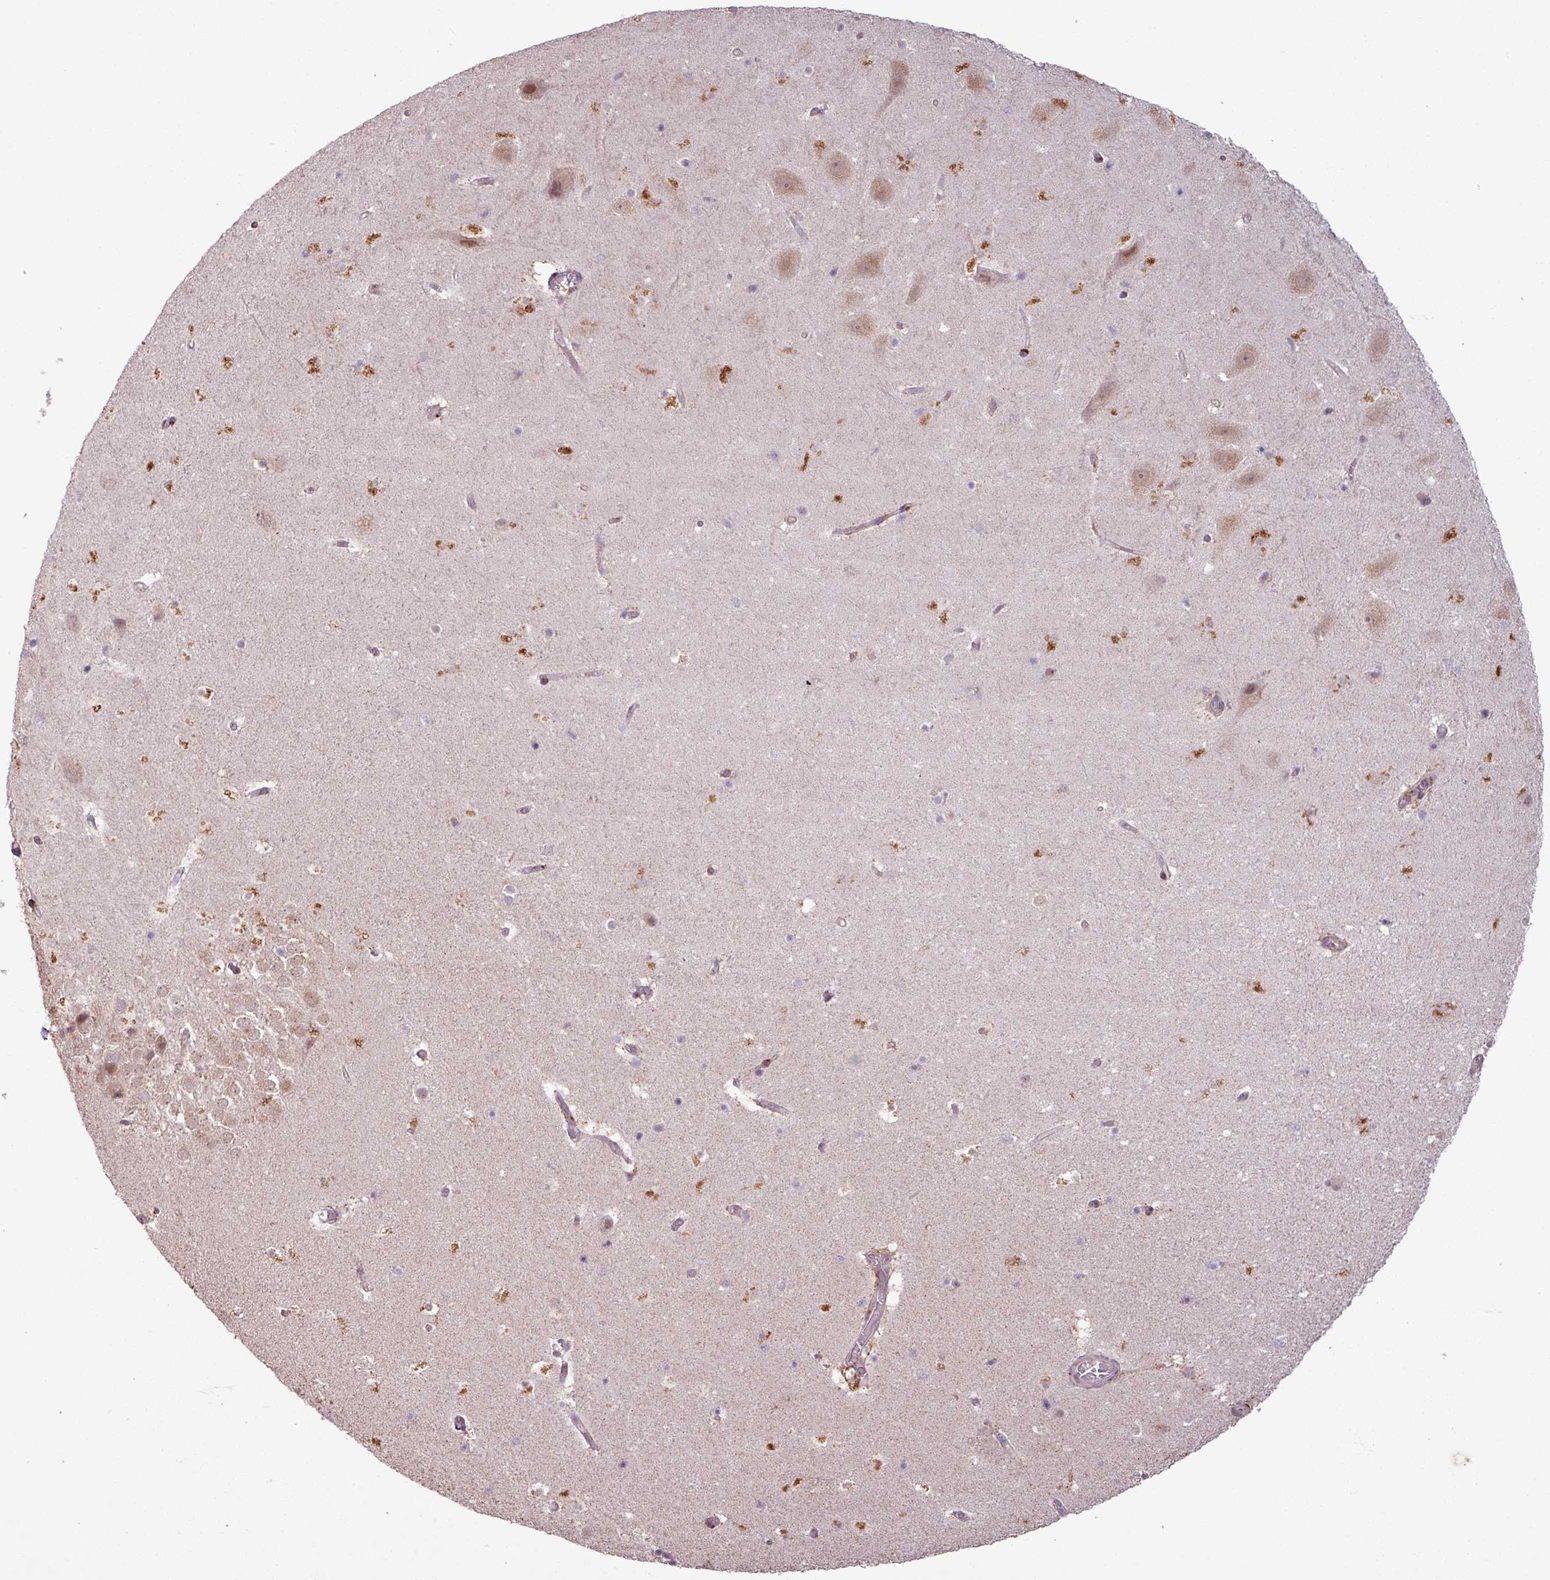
{"staining": {"intensity": "moderate", "quantity": "<25%", "location": "cytoplasmic/membranous"}, "tissue": "hippocampus", "cell_type": "Glial cells", "image_type": "normal", "snomed": [{"axis": "morphology", "description": "Normal tissue, NOS"}, {"axis": "topography", "description": "Hippocampus"}], "caption": "Immunohistochemistry histopathology image of normal hippocampus: hippocampus stained using IHC reveals low levels of moderate protein expression localized specifically in the cytoplasmic/membranous of glial cells, appearing as a cytoplasmic/membranous brown color.", "gene": "OR6B1", "patient": {"sex": "male", "age": 37}}